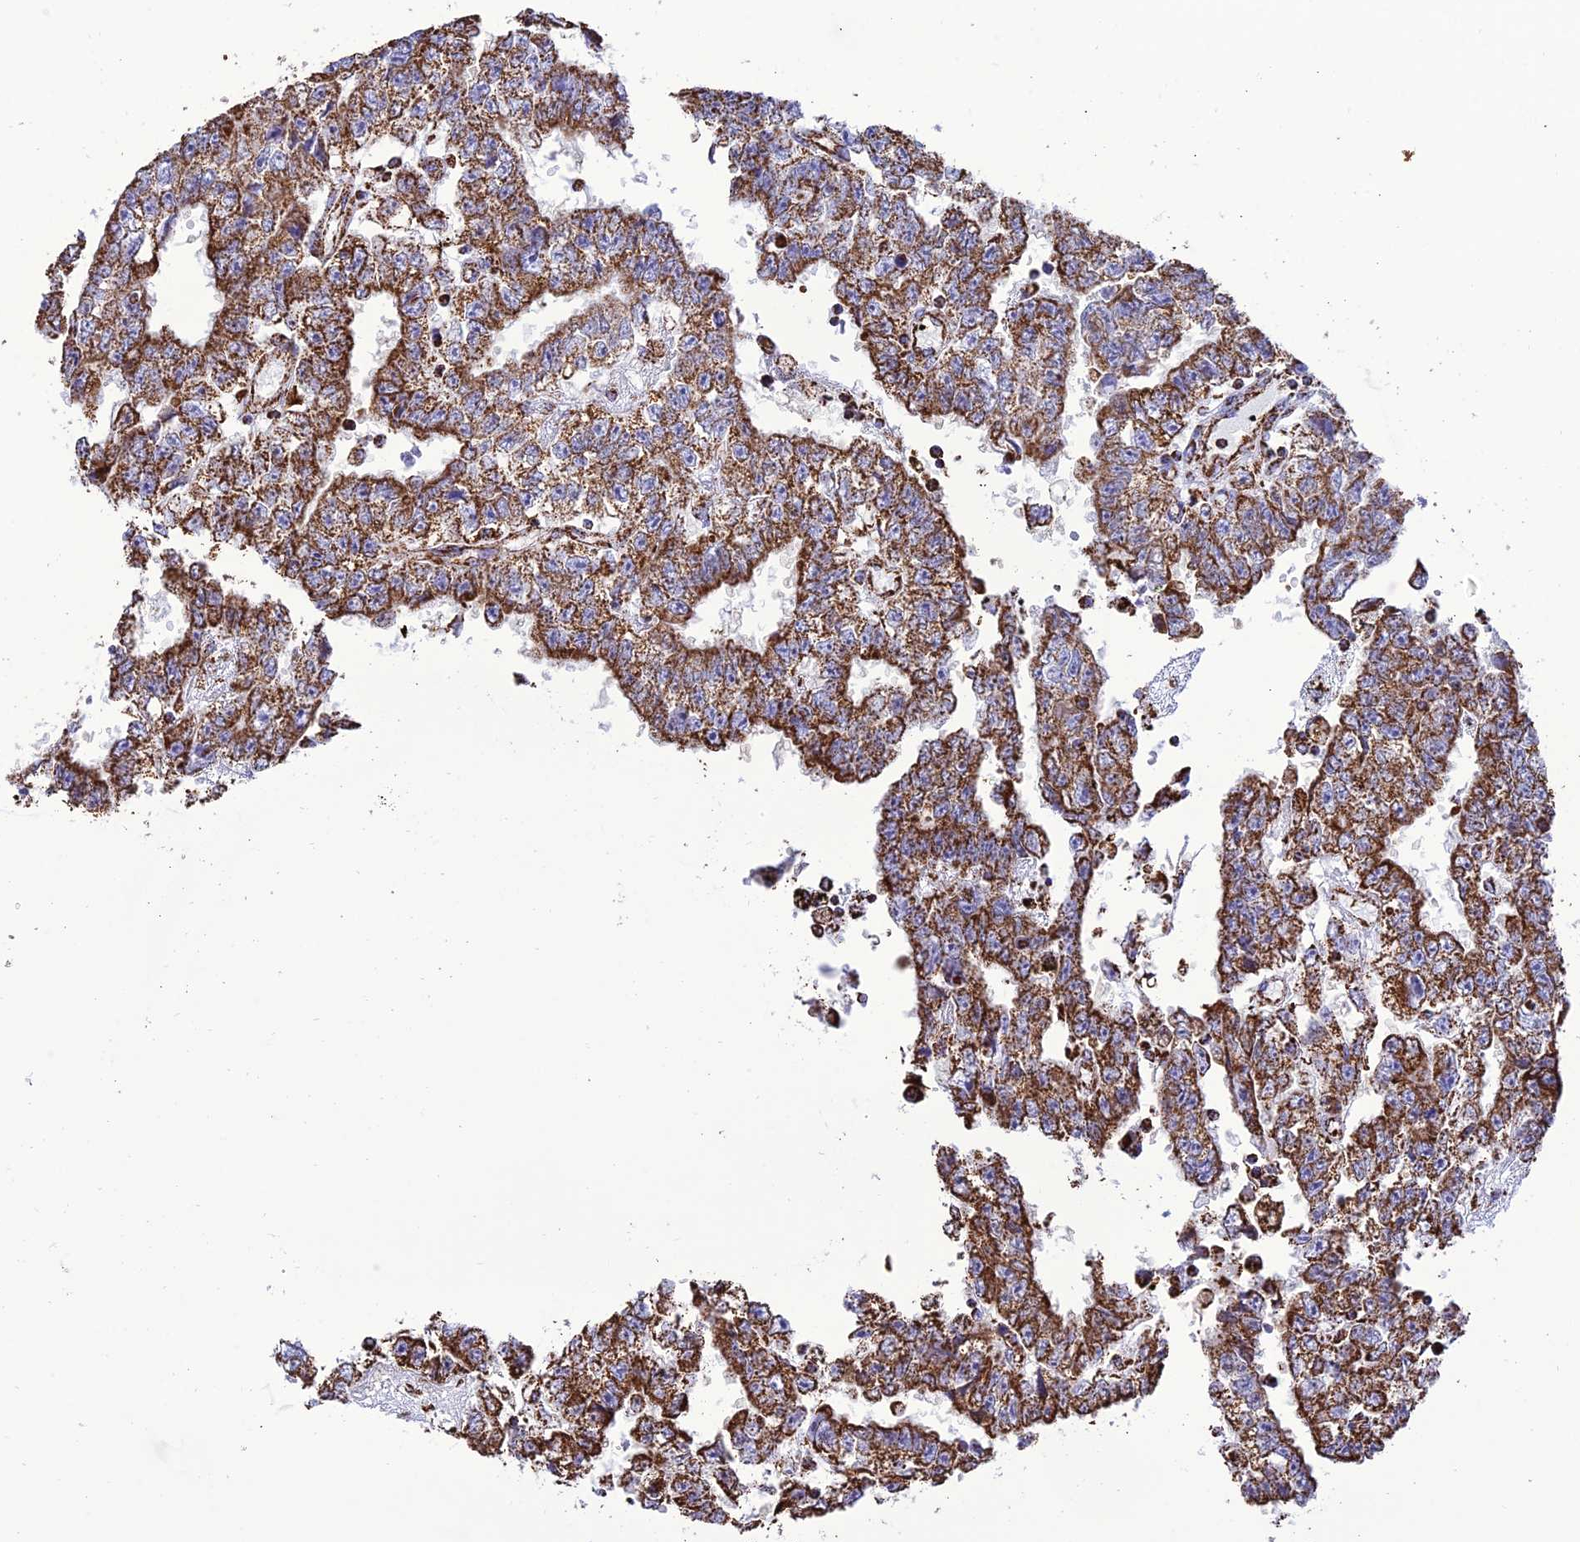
{"staining": {"intensity": "strong", "quantity": ">75%", "location": "cytoplasmic/membranous"}, "tissue": "testis cancer", "cell_type": "Tumor cells", "image_type": "cancer", "snomed": [{"axis": "morphology", "description": "Carcinoma, Embryonal, NOS"}, {"axis": "topography", "description": "Testis"}], "caption": "This is an image of immunohistochemistry staining of testis cancer, which shows strong positivity in the cytoplasmic/membranous of tumor cells.", "gene": "NDUFAF1", "patient": {"sex": "male", "age": 25}}